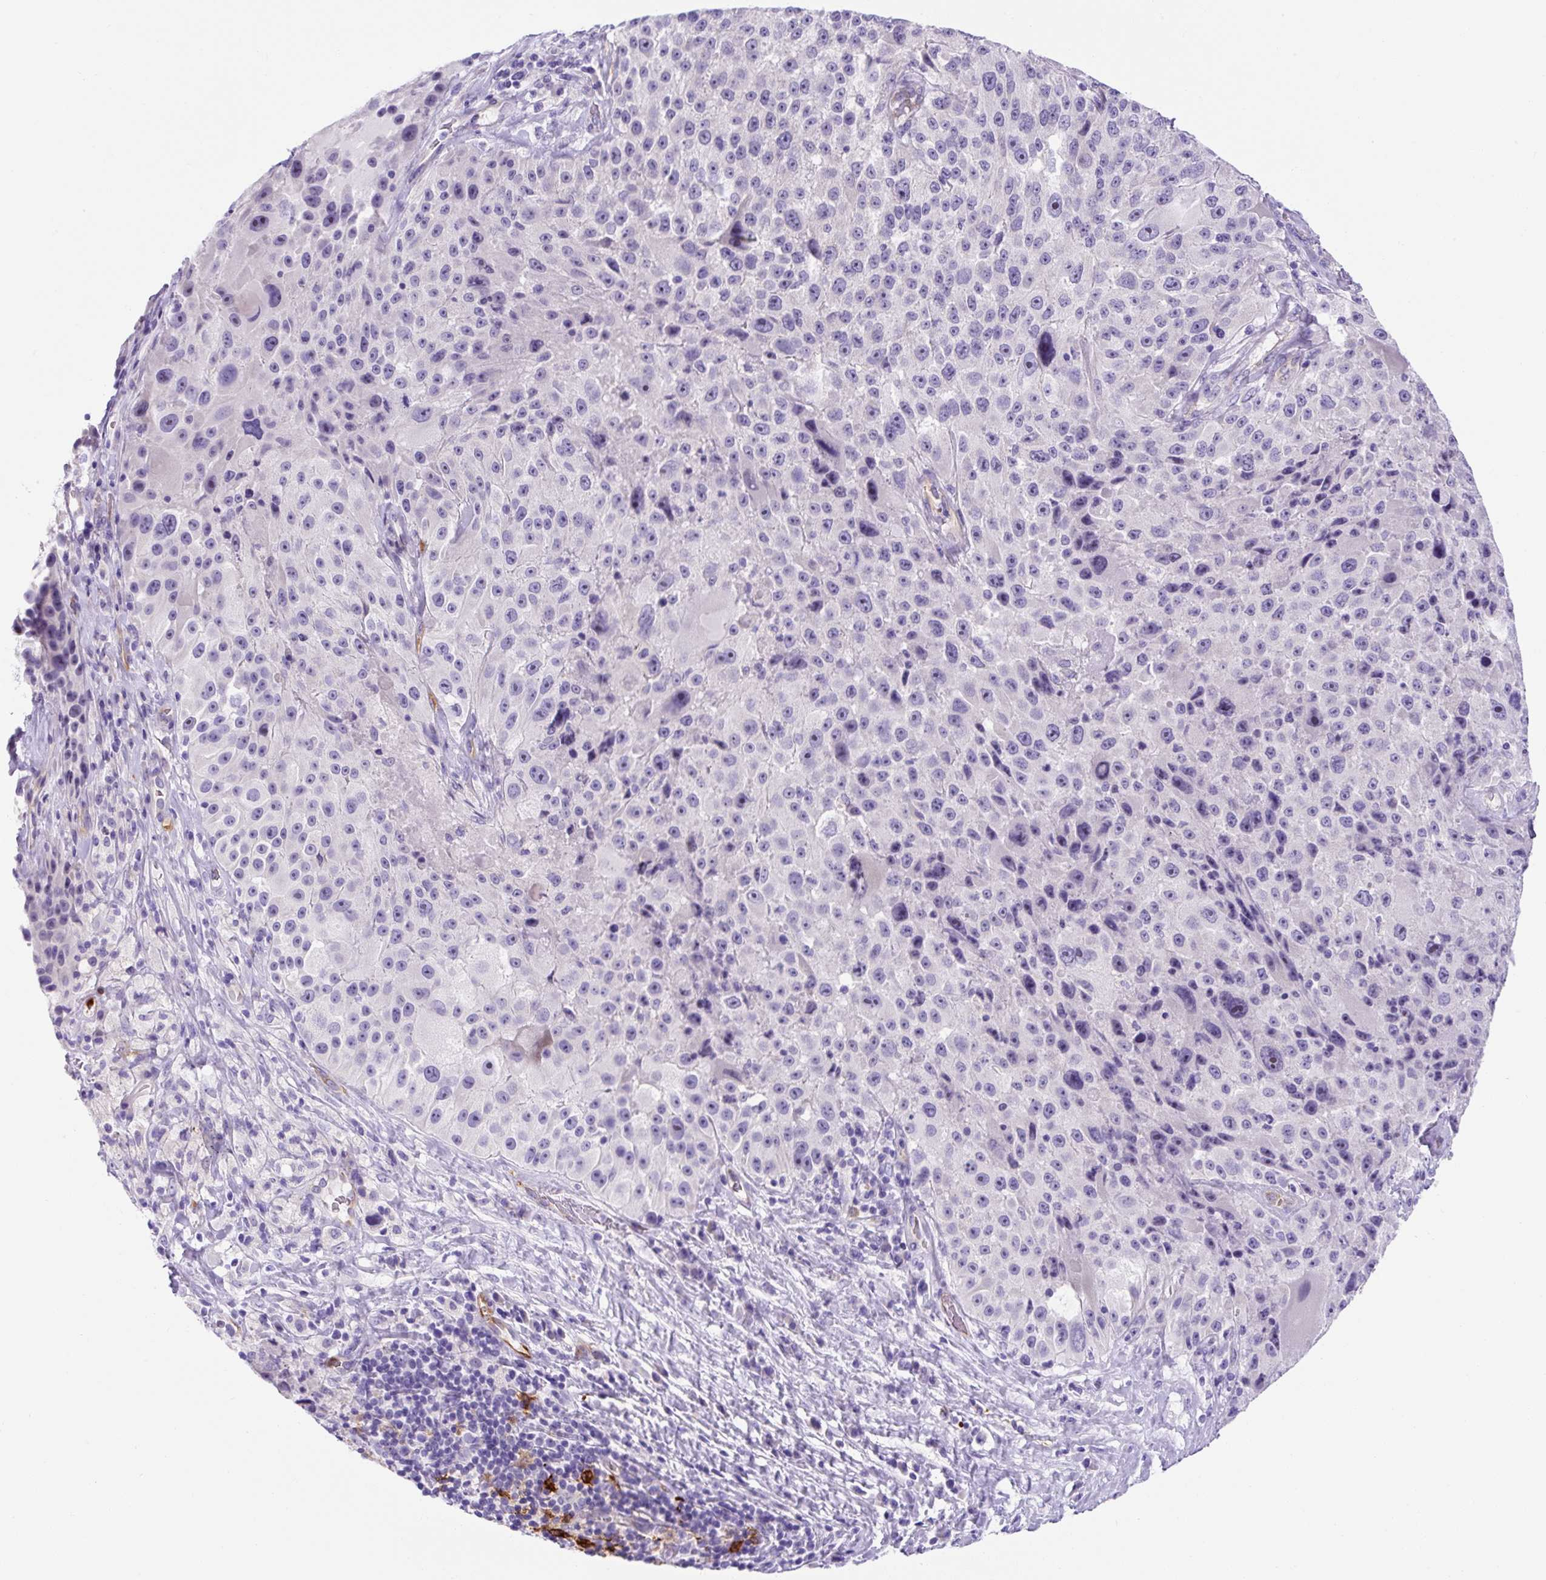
{"staining": {"intensity": "negative", "quantity": "none", "location": "none"}, "tissue": "melanoma", "cell_type": "Tumor cells", "image_type": "cancer", "snomed": [{"axis": "morphology", "description": "Malignant melanoma, Metastatic site"}, {"axis": "topography", "description": "Lymph node"}], "caption": "Immunohistochemistry (IHC) of human malignant melanoma (metastatic site) displays no positivity in tumor cells. (Brightfield microscopy of DAB immunohistochemistry at high magnification).", "gene": "ASB4", "patient": {"sex": "male", "age": 62}}